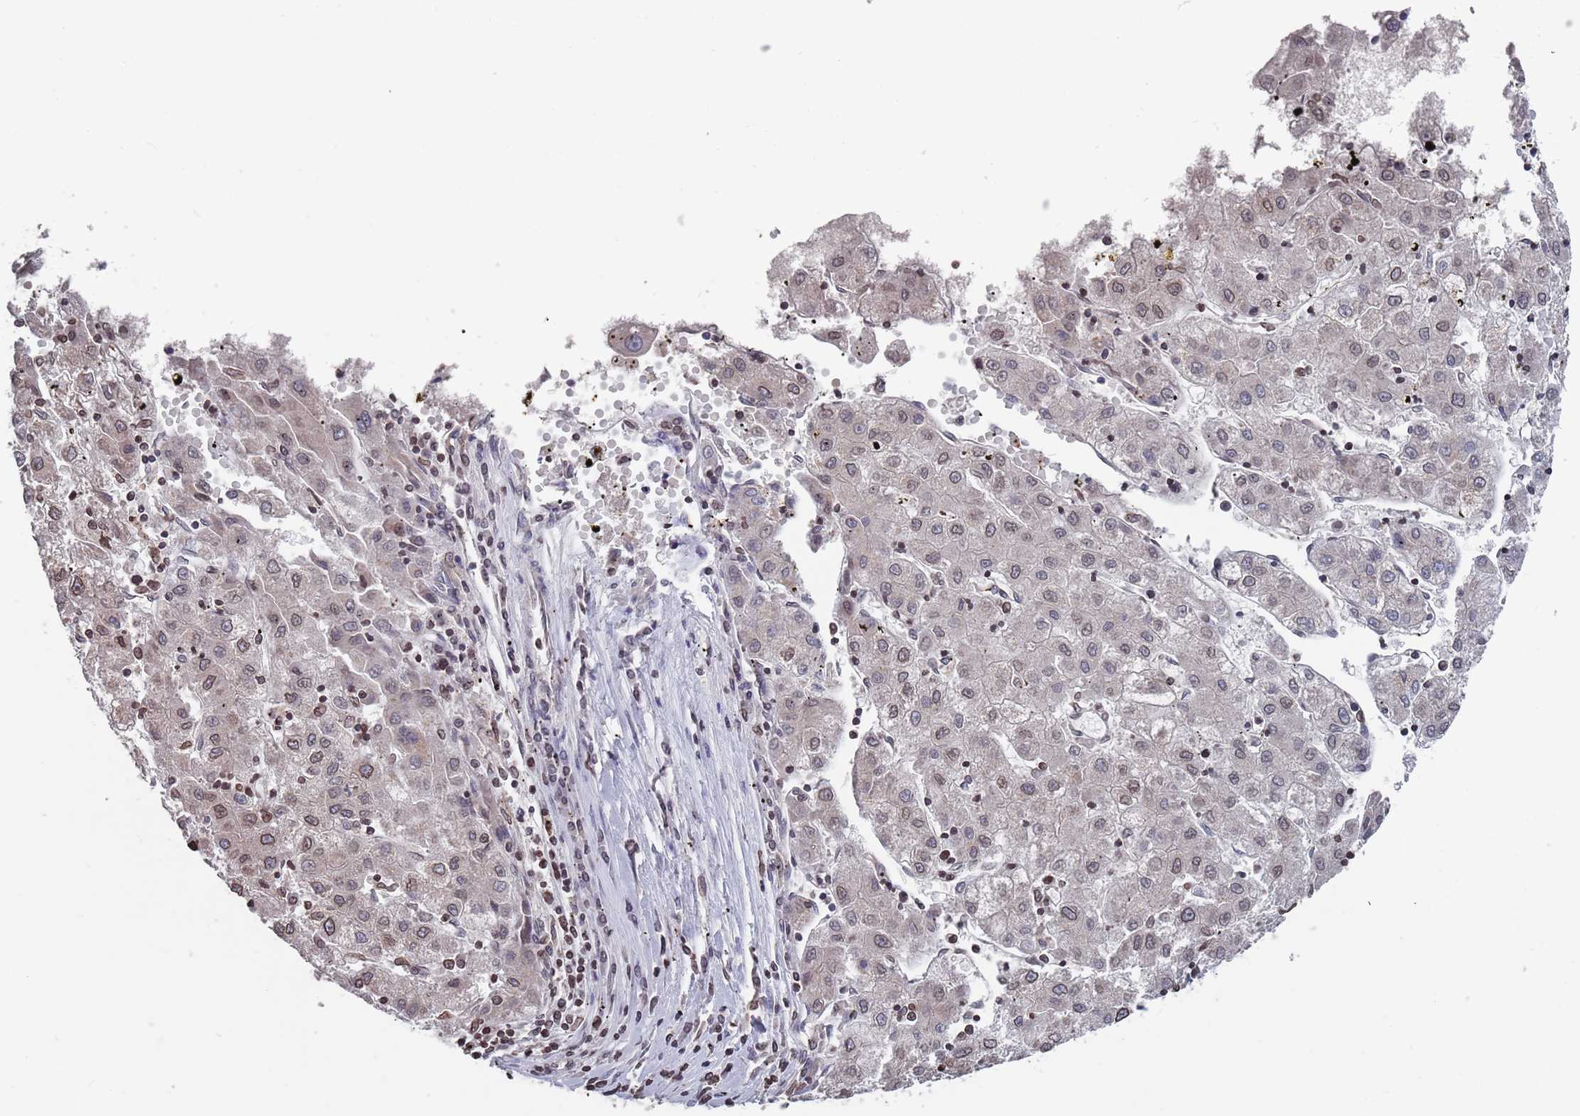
{"staining": {"intensity": "moderate", "quantity": "<25%", "location": "cytoplasmic/membranous,nuclear"}, "tissue": "liver cancer", "cell_type": "Tumor cells", "image_type": "cancer", "snomed": [{"axis": "morphology", "description": "Carcinoma, Hepatocellular, NOS"}, {"axis": "topography", "description": "Liver"}], "caption": "Protein positivity by IHC demonstrates moderate cytoplasmic/membranous and nuclear positivity in approximately <25% of tumor cells in hepatocellular carcinoma (liver).", "gene": "SDHAF3", "patient": {"sex": "male", "age": 72}}